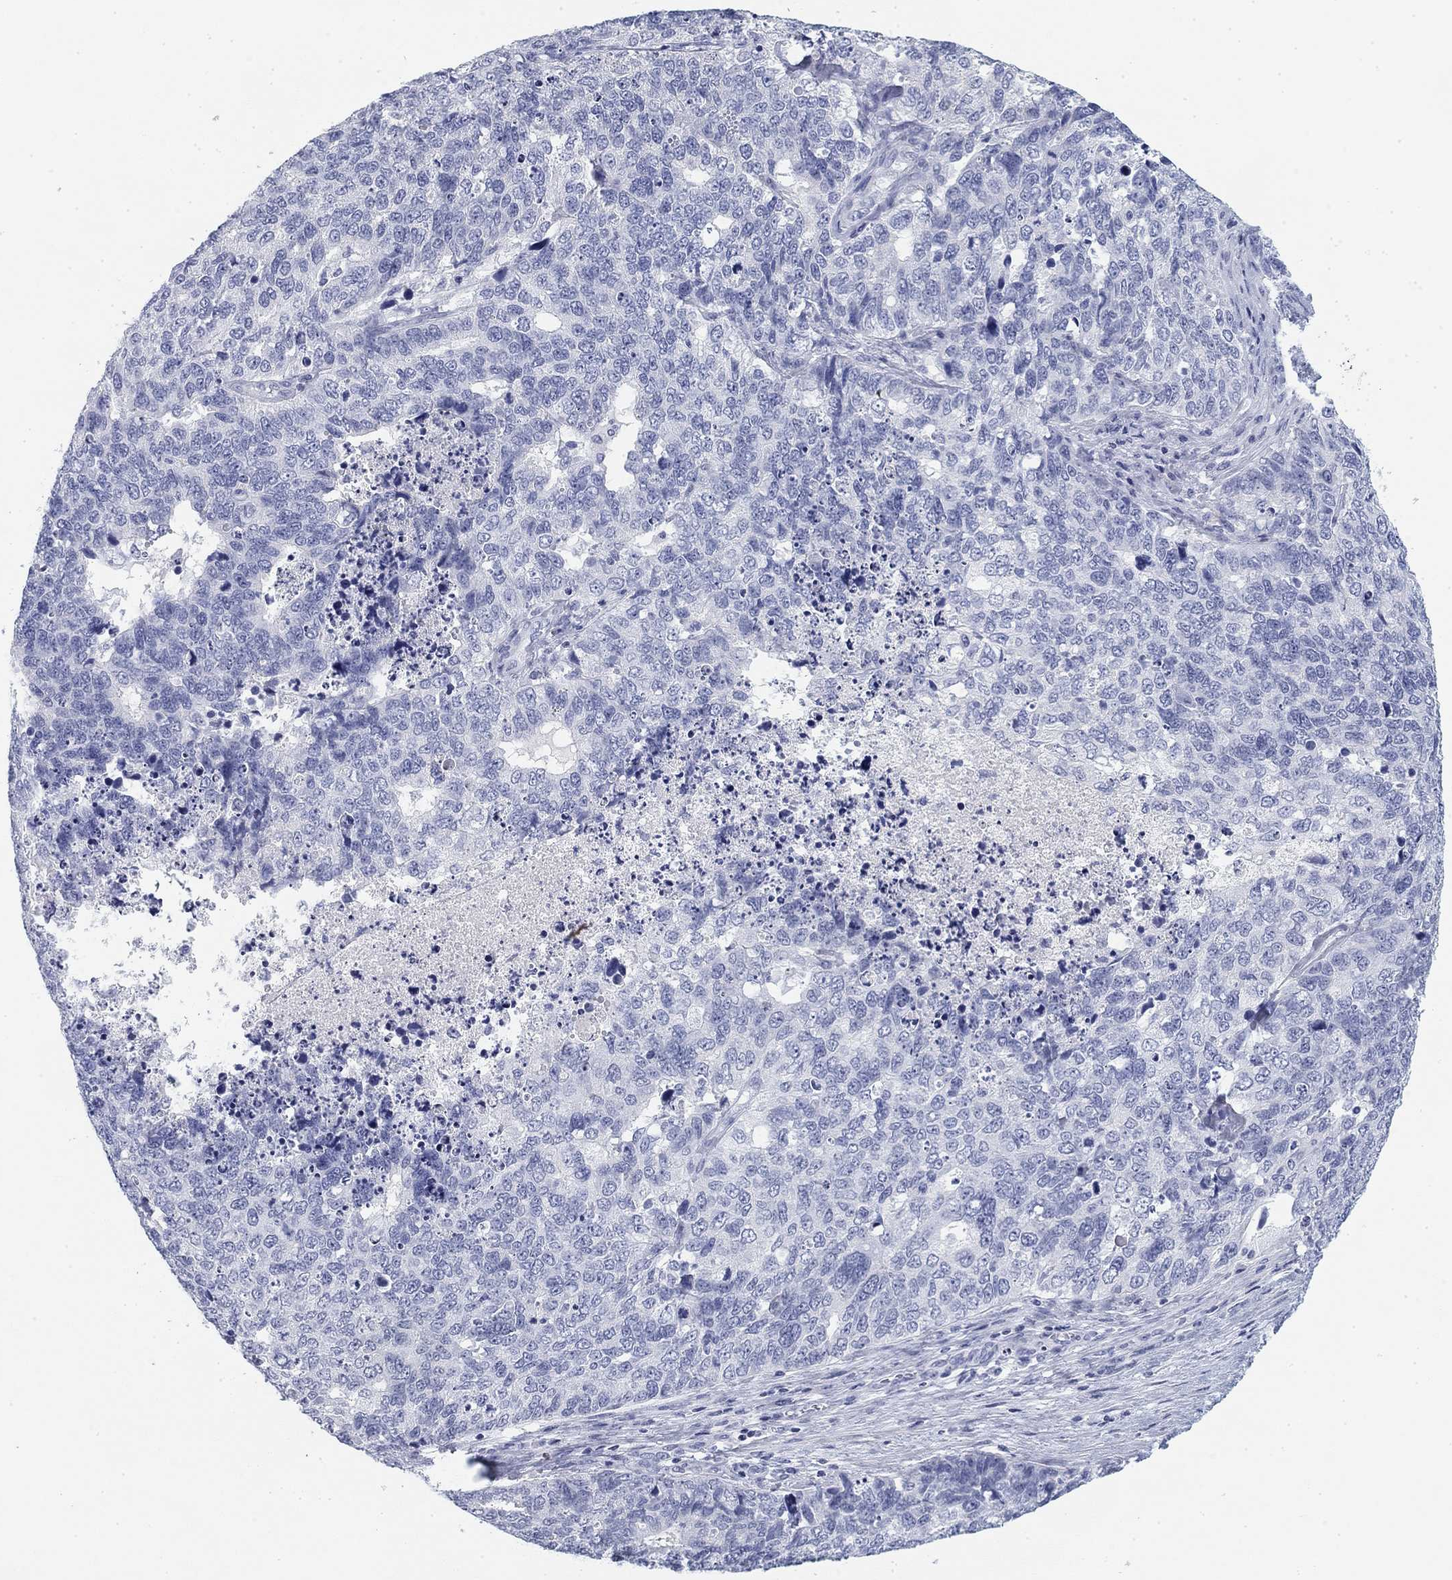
{"staining": {"intensity": "negative", "quantity": "none", "location": "none"}, "tissue": "cervical cancer", "cell_type": "Tumor cells", "image_type": "cancer", "snomed": [{"axis": "morphology", "description": "Squamous cell carcinoma, NOS"}, {"axis": "topography", "description": "Cervix"}], "caption": "Immunohistochemistry image of neoplastic tissue: cervical cancer stained with DAB (3,3'-diaminobenzidine) shows no significant protein expression in tumor cells.", "gene": "CD79B", "patient": {"sex": "female", "age": 63}}